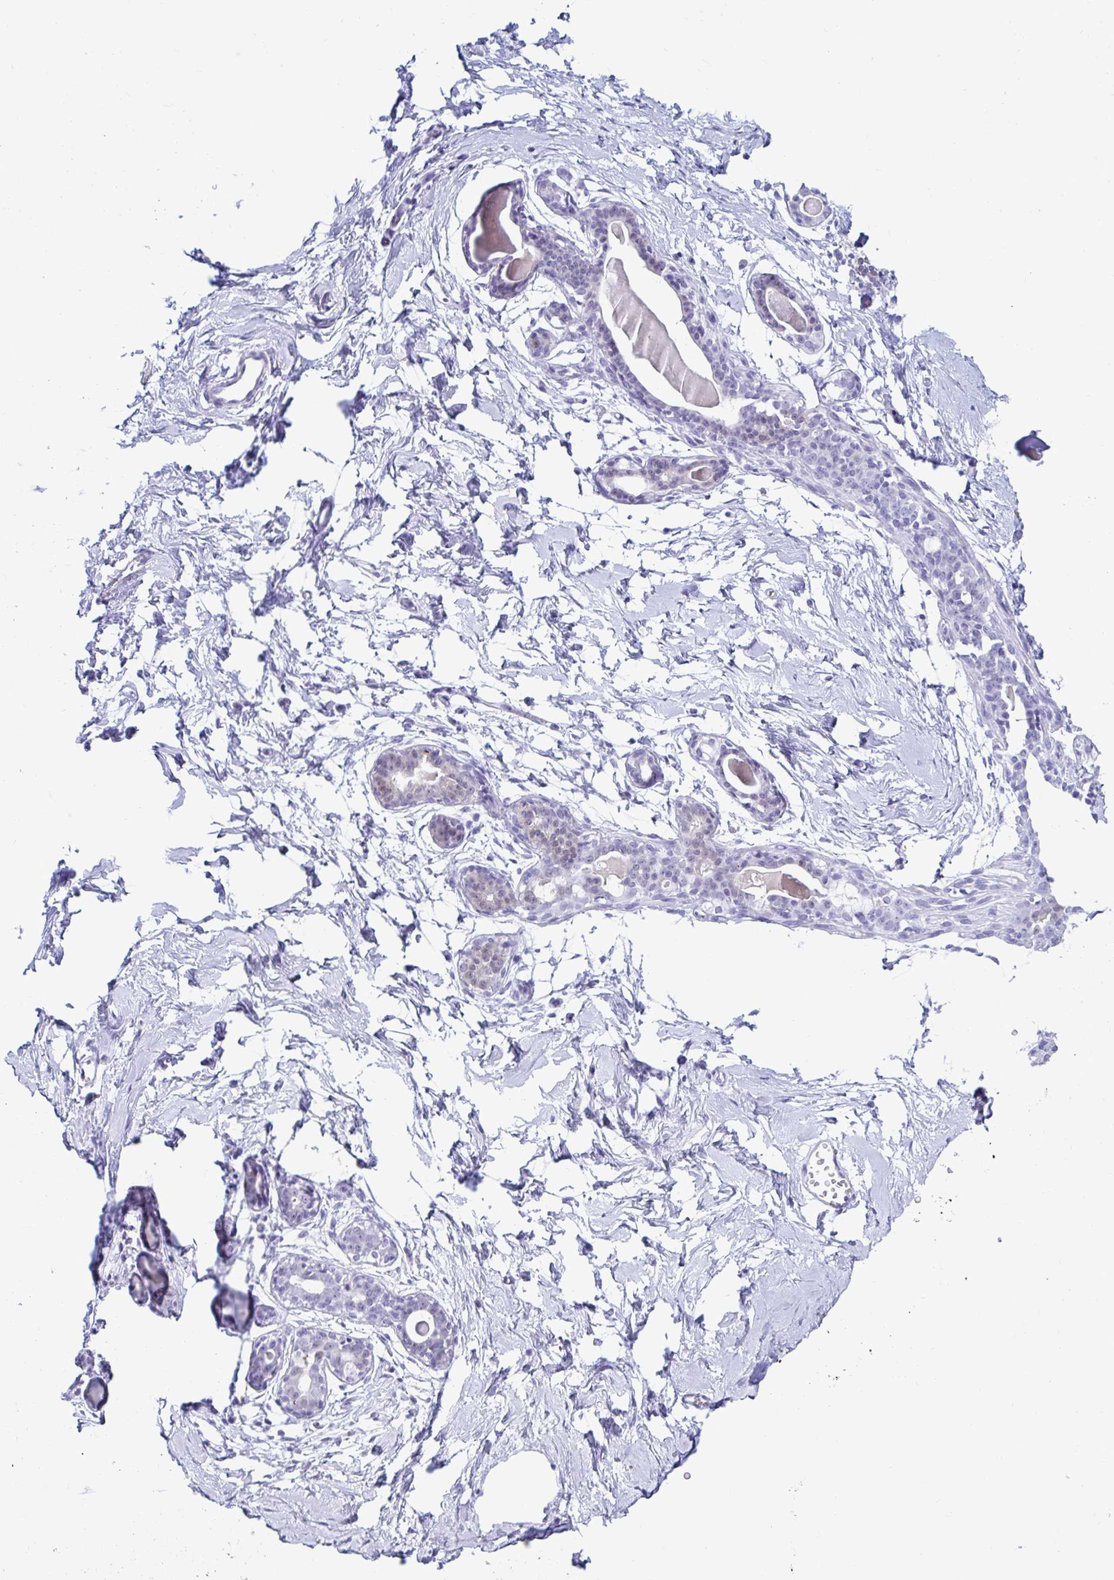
{"staining": {"intensity": "negative", "quantity": "none", "location": "none"}, "tissue": "breast", "cell_type": "Adipocytes", "image_type": "normal", "snomed": [{"axis": "morphology", "description": "Normal tissue, NOS"}, {"axis": "topography", "description": "Breast"}], "caption": "DAB (3,3'-diaminobenzidine) immunohistochemical staining of normal human breast displays no significant staining in adipocytes. Brightfield microscopy of immunohistochemistry (IHC) stained with DAB (3,3'-diaminobenzidine) (brown) and hematoxylin (blue), captured at high magnification.", "gene": "GKN2", "patient": {"sex": "female", "age": 45}}